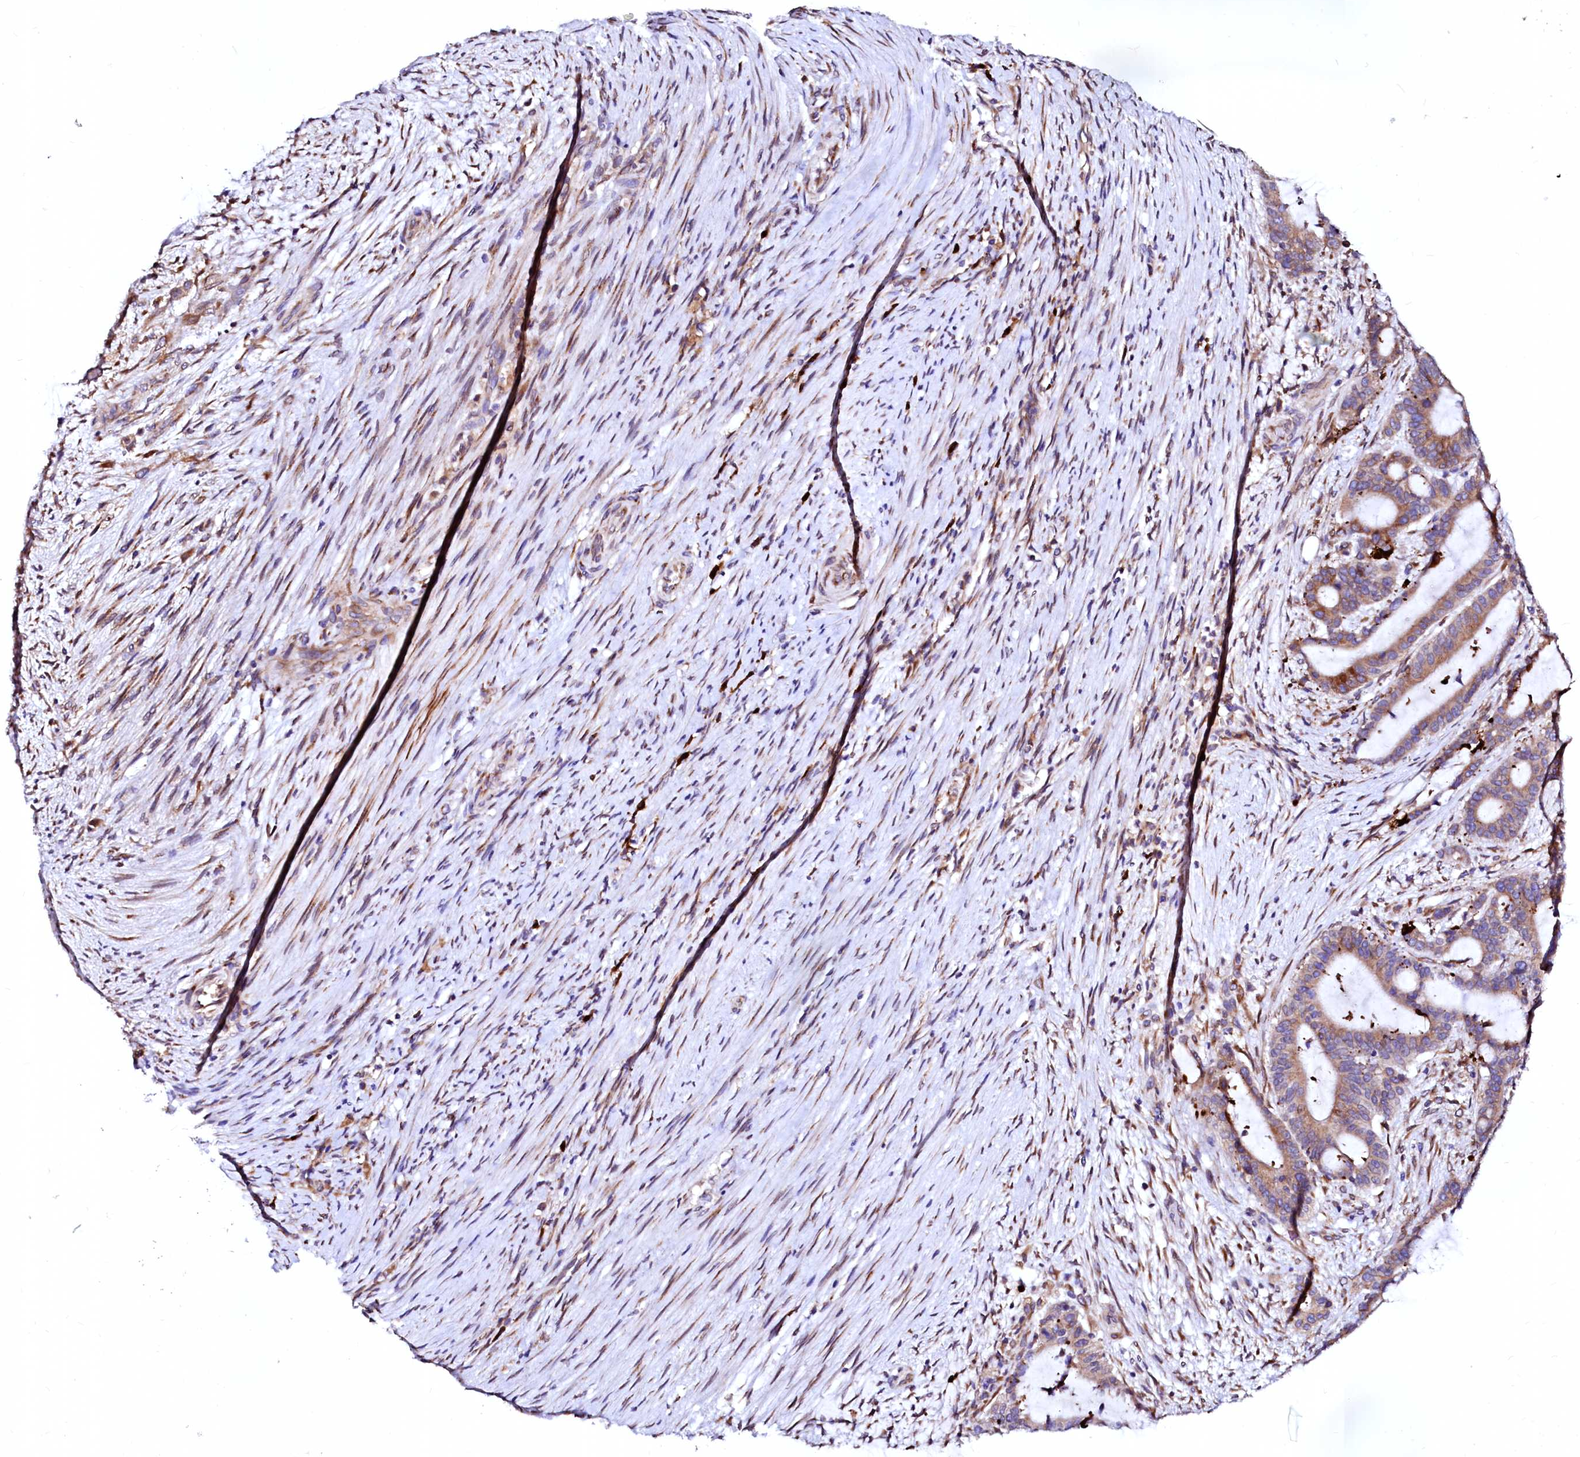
{"staining": {"intensity": "moderate", "quantity": ">75%", "location": "cytoplasmic/membranous"}, "tissue": "liver cancer", "cell_type": "Tumor cells", "image_type": "cancer", "snomed": [{"axis": "morphology", "description": "Normal tissue, NOS"}, {"axis": "morphology", "description": "Cholangiocarcinoma"}, {"axis": "topography", "description": "Liver"}, {"axis": "topography", "description": "Peripheral nerve tissue"}], "caption": "Liver cancer tissue exhibits moderate cytoplasmic/membranous expression in about >75% of tumor cells, visualized by immunohistochemistry.", "gene": "LMAN1", "patient": {"sex": "female", "age": 73}}